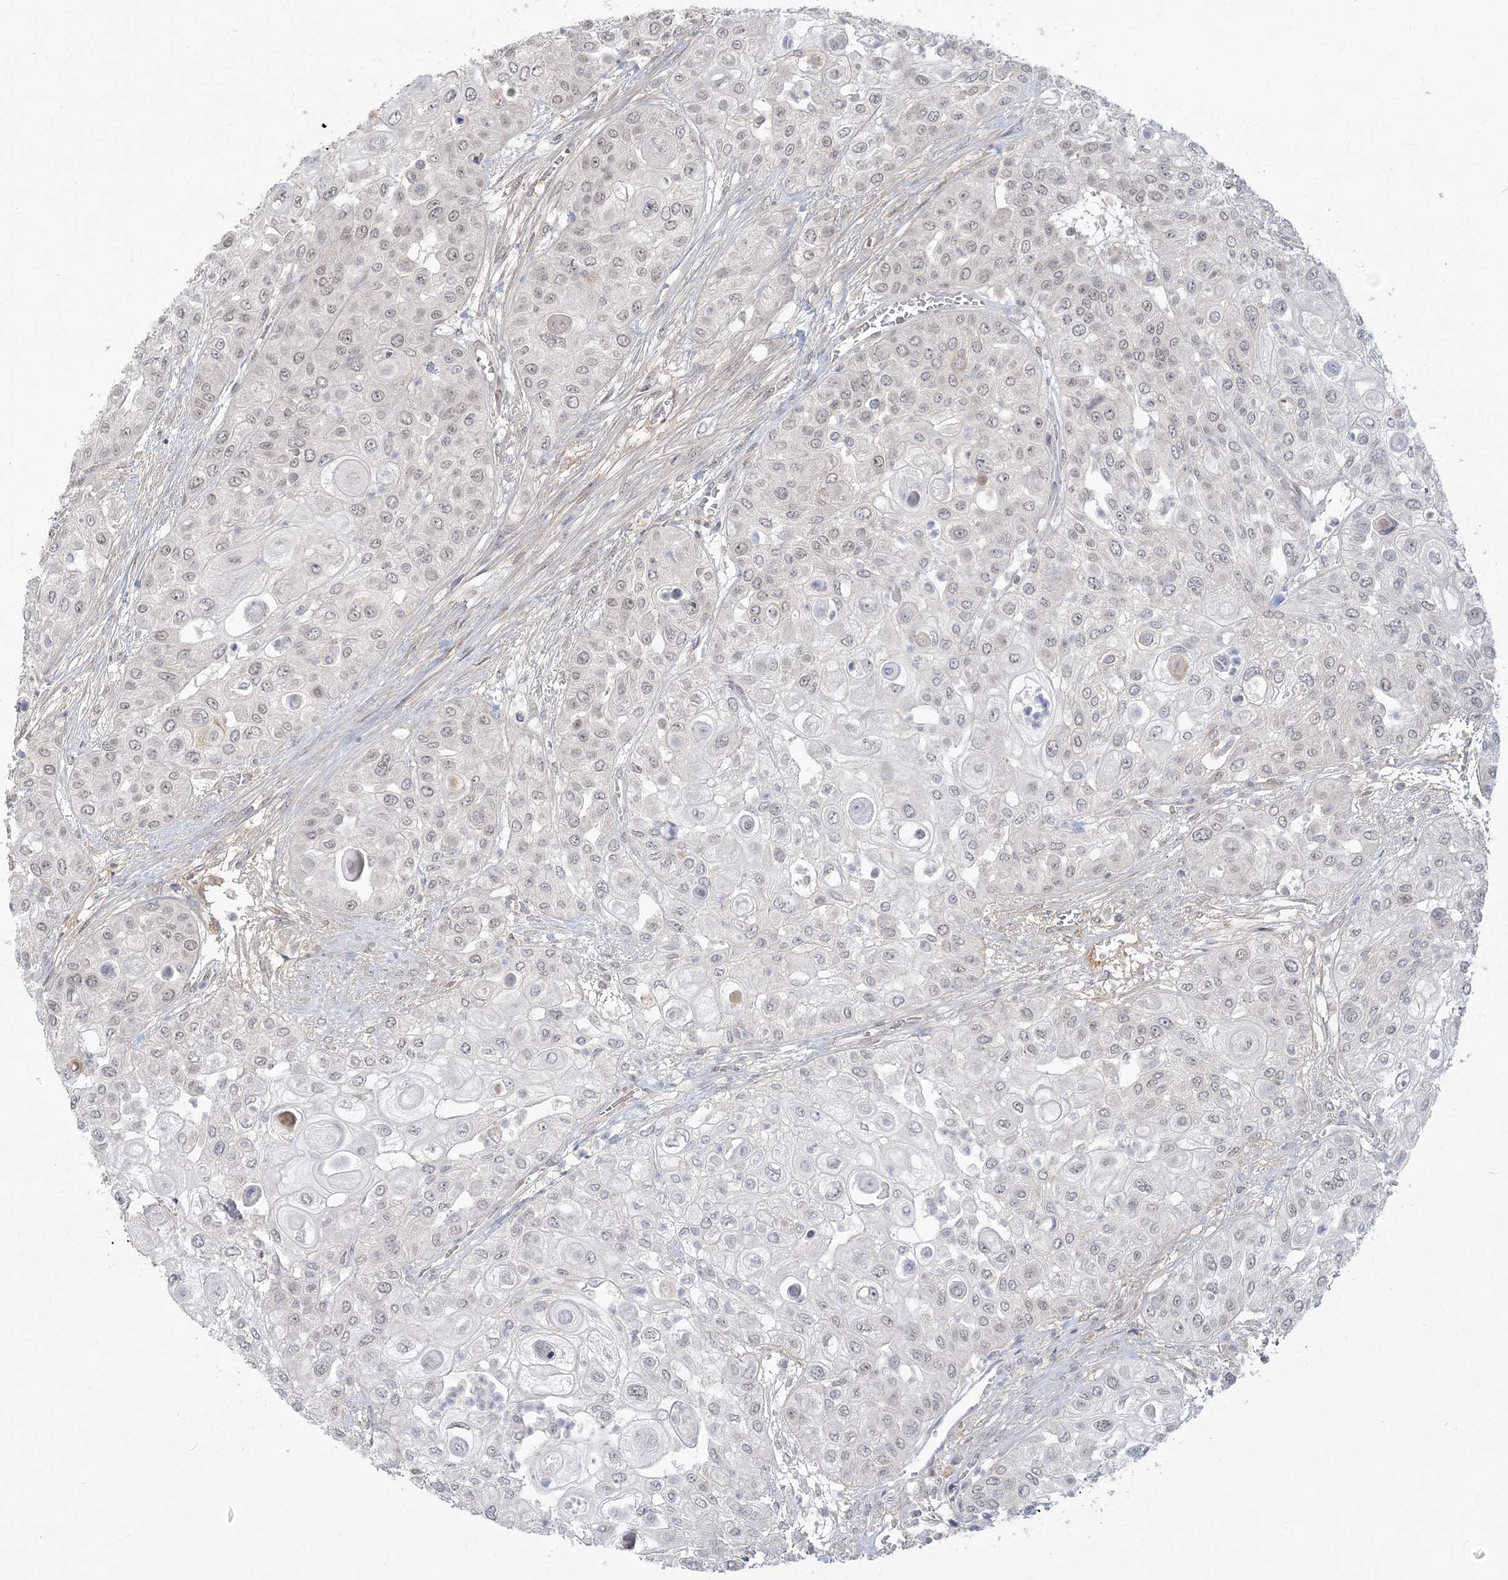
{"staining": {"intensity": "negative", "quantity": "none", "location": "none"}, "tissue": "urothelial cancer", "cell_type": "Tumor cells", "image_type": "cancer", "snomed": [{"axis": "morphology", "description": "Urothelial carcinoma, High grade"}, {"axis": "topography", "description": "Urinary bladder"}], "caption": "Tumor cells are negative for brown protein staining in urothelial cancer.", "gene": "ANKS1A", "patient": {"sex": "female", "age": 79}}